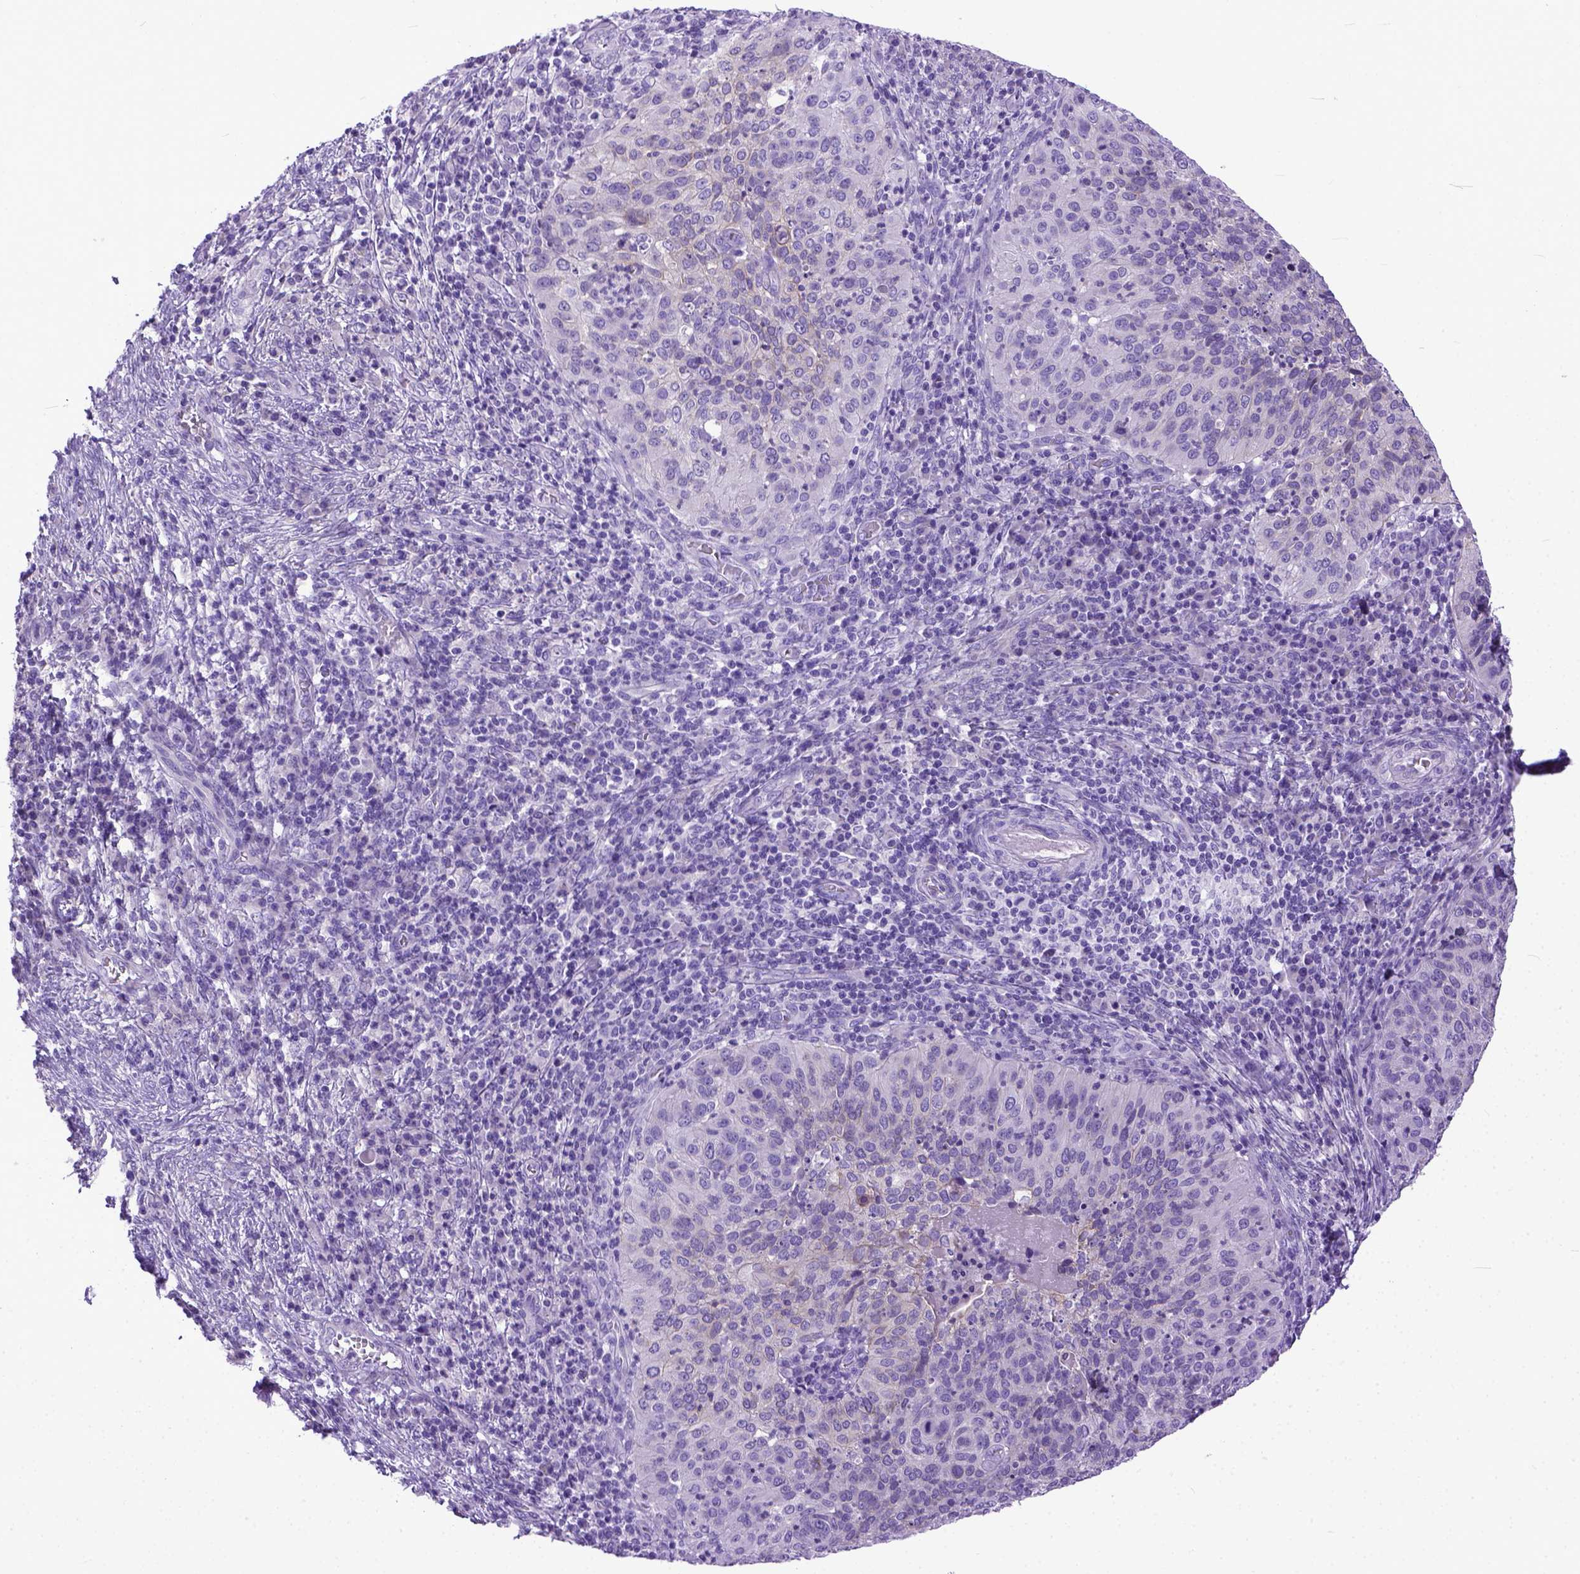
{"staining": {"intensity": "negative", "quantity": "none", "location": "none"}, "tissue": "cervical cancer", "cell_type": "Tumor cells", "image_type": "cancer", "snomed": [{"axis": "morphology", "description": "Squamous cell carcinoma, NOS"}, {"axis": "topography", "description": "Cervix"}], "caption": "This is an immunohistochemistry (IHC) histopathology image of squamous cell carcinoma (cervical). There is no positivity in tumor cells.", "gene": "PPL", "patient": {"sex": "female", "age": 39}}